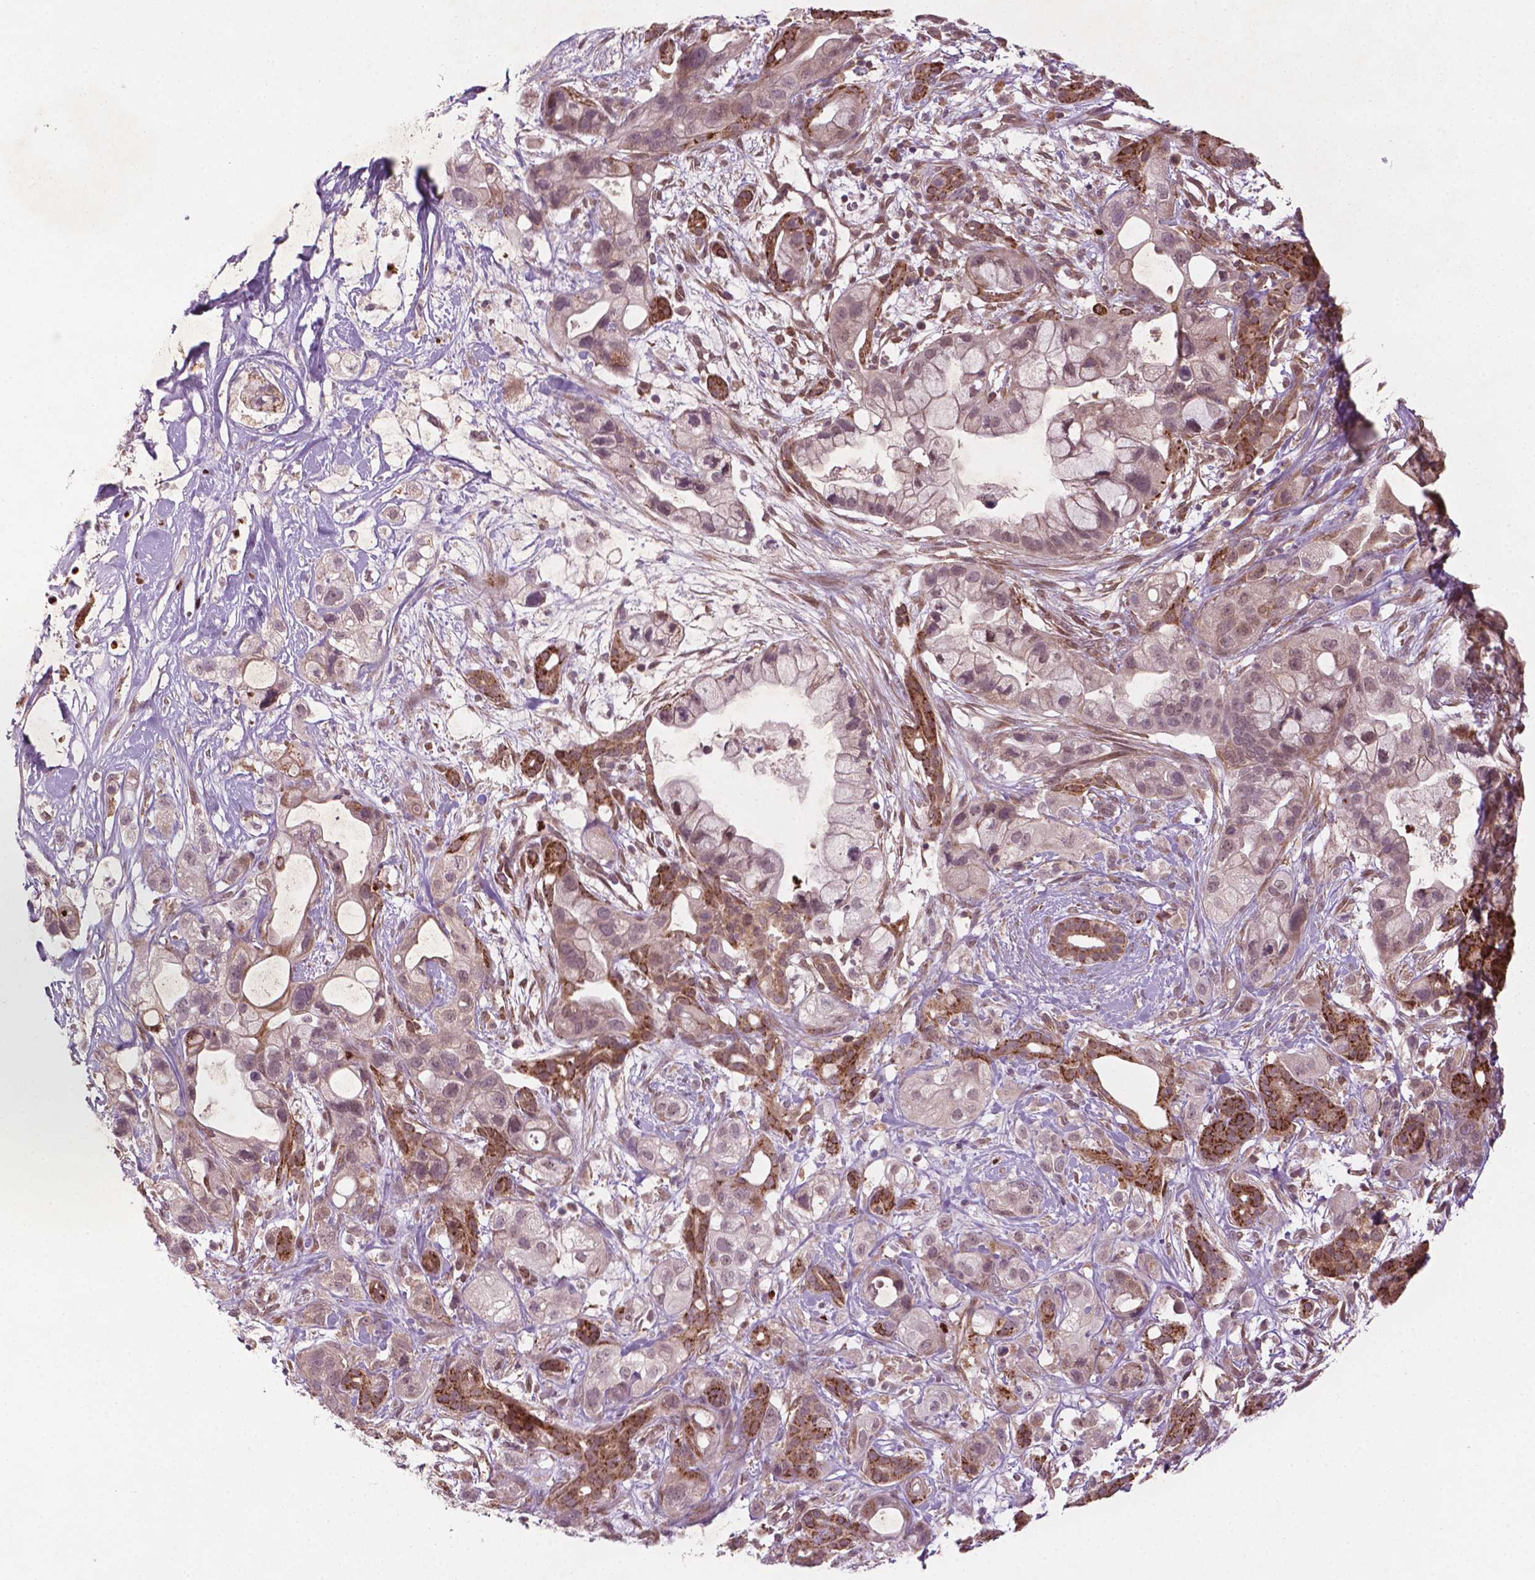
{"staining": {"intensity": "moderate", "quantity": "25%-75%", "location": "cytoplasmic/membranous,nuclear"}, "tissue": "pancreatic cancer", "cell_type": "Tumor cells", "image_type": "cancer", "snomed": [{"axis": "morphology", "description": "Adenocarcinoma, NOS"}, {"axis": "topography", "description": "Pancreas"}], "caption": "A brown stain shows moderate cytoplasmic/membranous and nuclear staining of a protein in adenocarcinoma (pancreatic) tumor cells.", "gene": "NFAT5", "patient": {"sex": "male", "age": 44}}